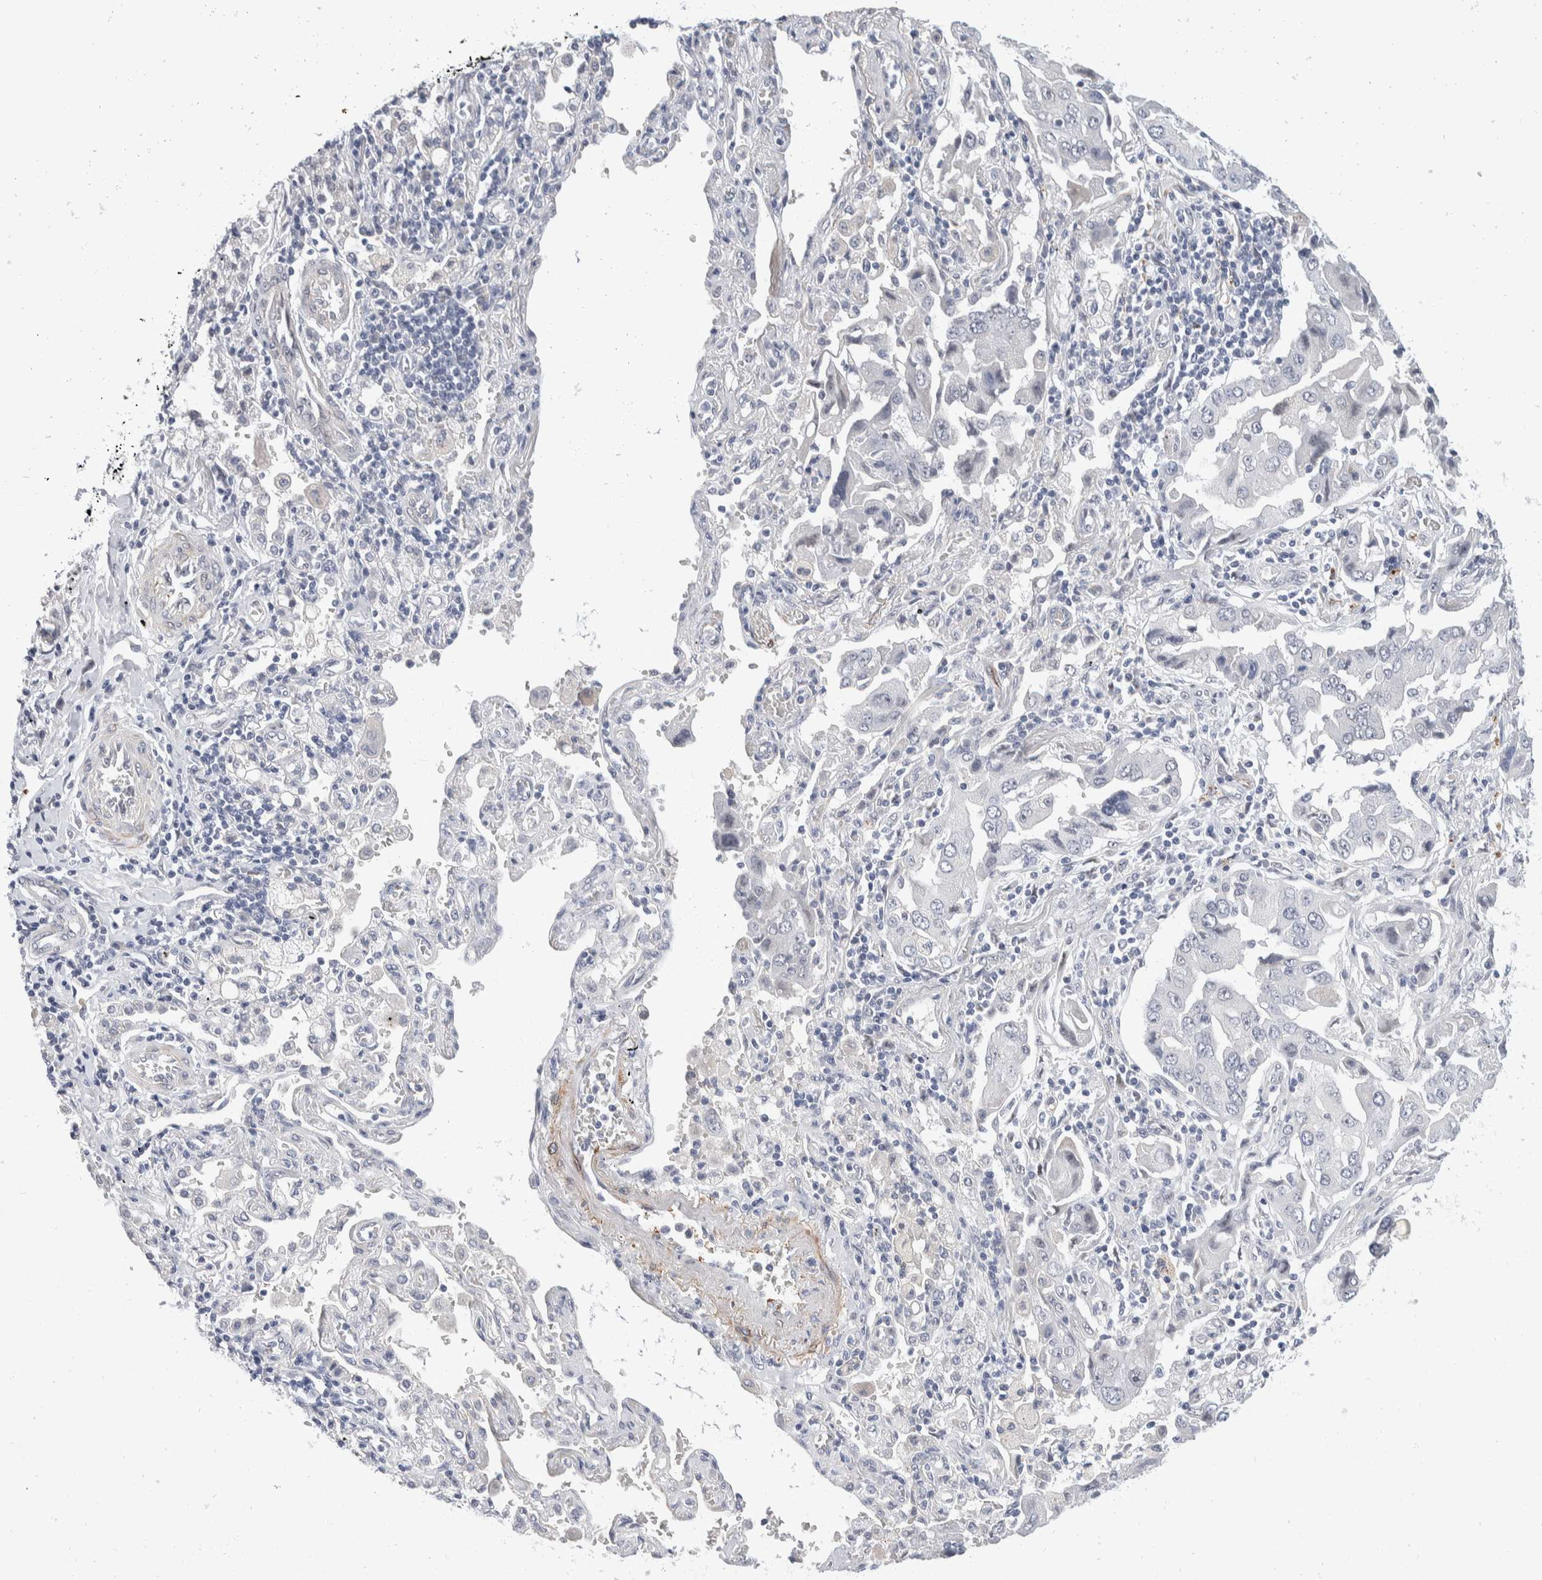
{"staining": {"intensity": "negative", "quantity": "none", "location": "none"}, "tissue": "lung cancer", "cell_type": "Tumor cells", "image_type": "cancer", "snomed": [{"axis": "morphology", "description": "Adenocarcinoma, NOS"}, {"axis": "topography", "description": "Lung"}], "caption": "Tumor cells are negative for protein expression in human adenocarcinoma (lung). (DAB immunohistochemistry (IHC) visualized using brightfield microscopy, high magnification).", "gene": "CATSPERD", "patient": {"sex": "female", "age": 65}}